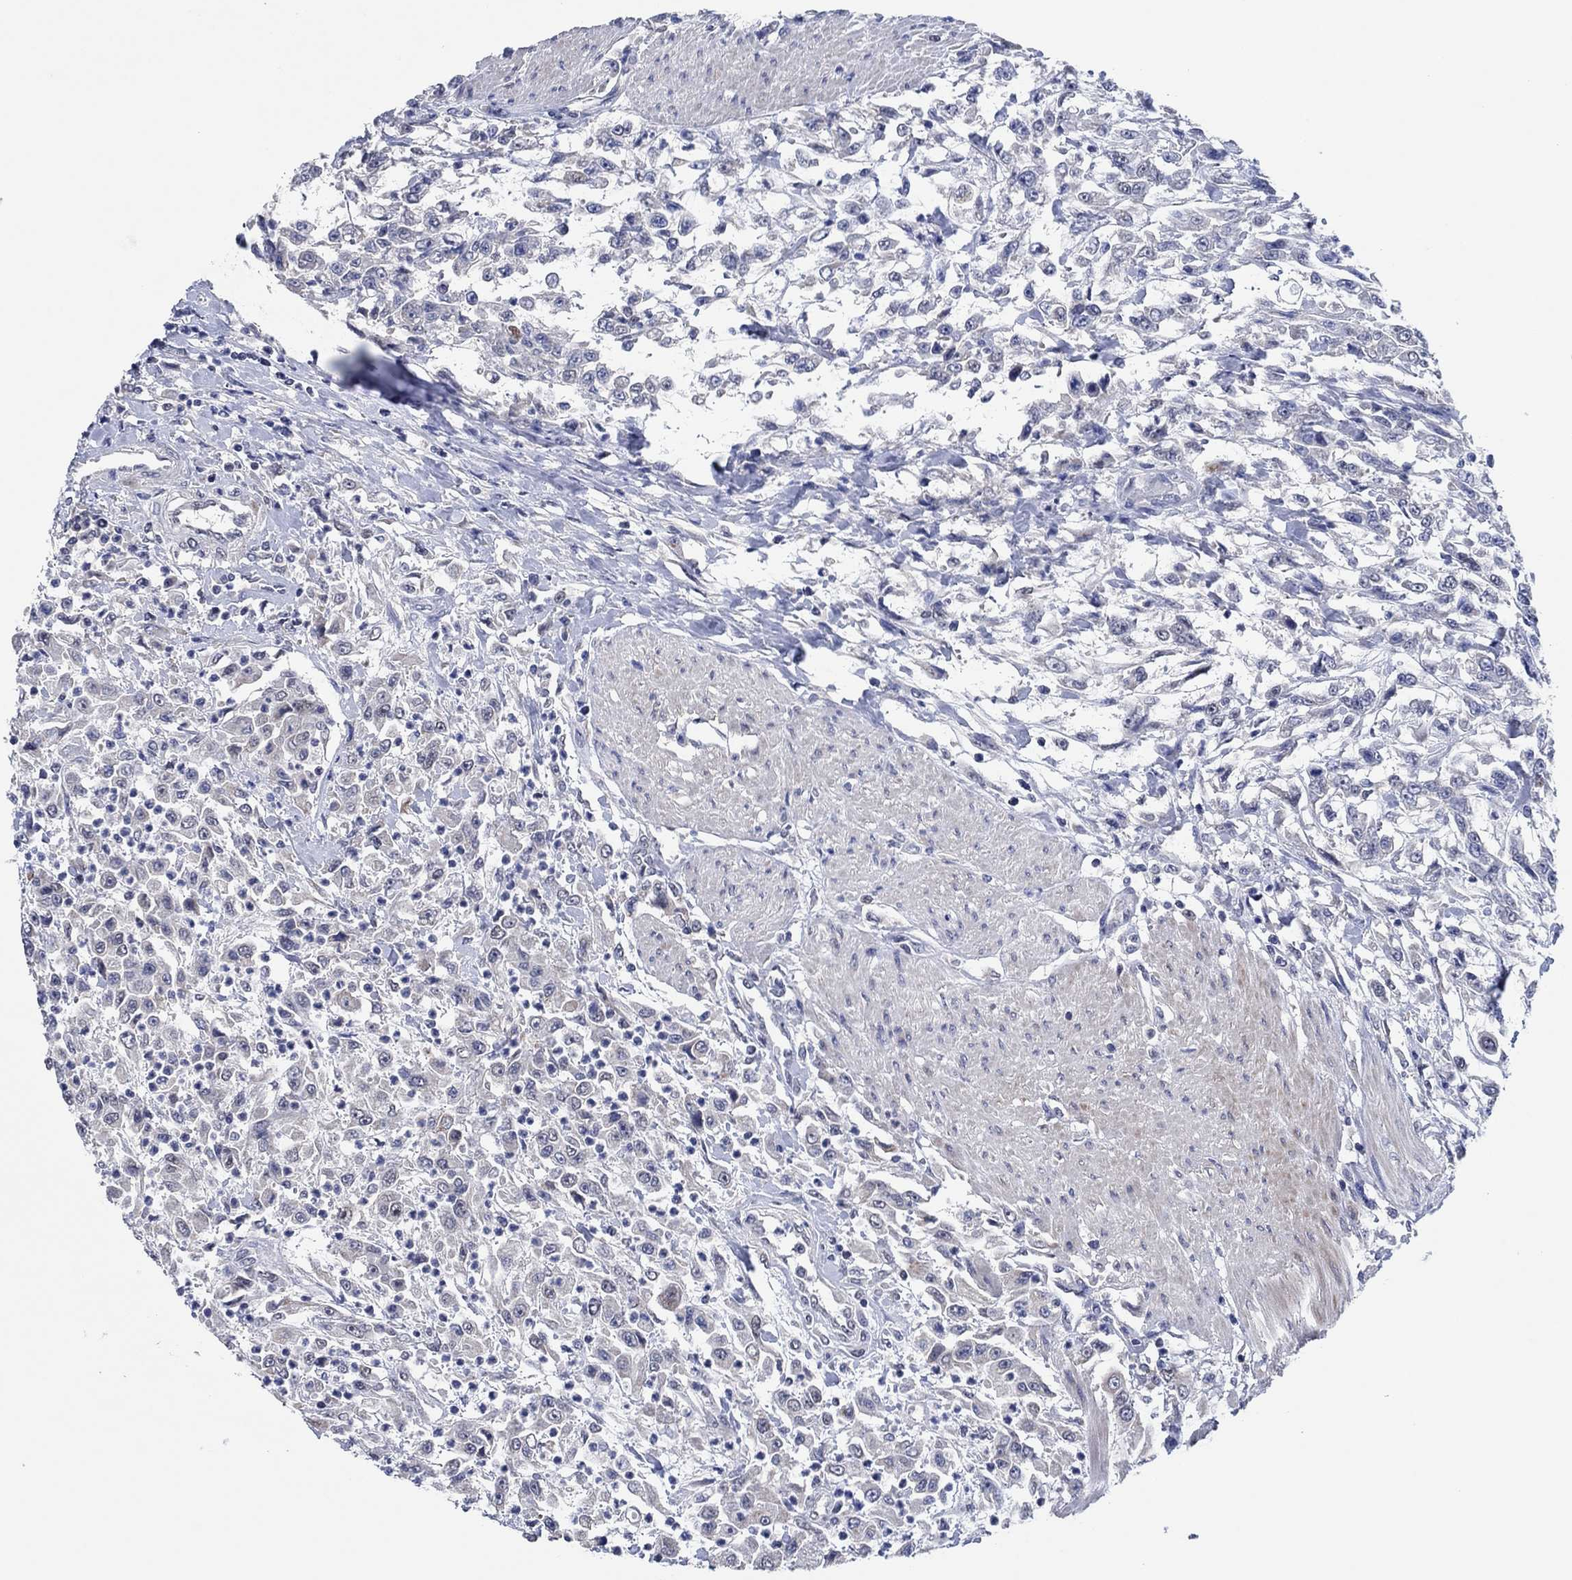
{"staining": {"intensity": "negative", "quantity": "none", "location": "none"}, "tissue": "urothelial cancer", "cell_type": "Tumor cells", "image_type": "cancer", "snomed": [{"axis": "morphology", "description": "Urothelial carcinoma, High grade"}, {"axis": "topography", "description": "Urinary bladder"}], "caption": "Immunohistochemical staining of human high-grade urothelial carcinoma exhibits no significant staining in tumor cells. (Stains: DAB immunohistochemistry with hematoxylin counter stain, Microscopy: brightfield microscopy at high magnification).", "gene": "PRRT3", "patient": {"sex": "male", "age": 46}}